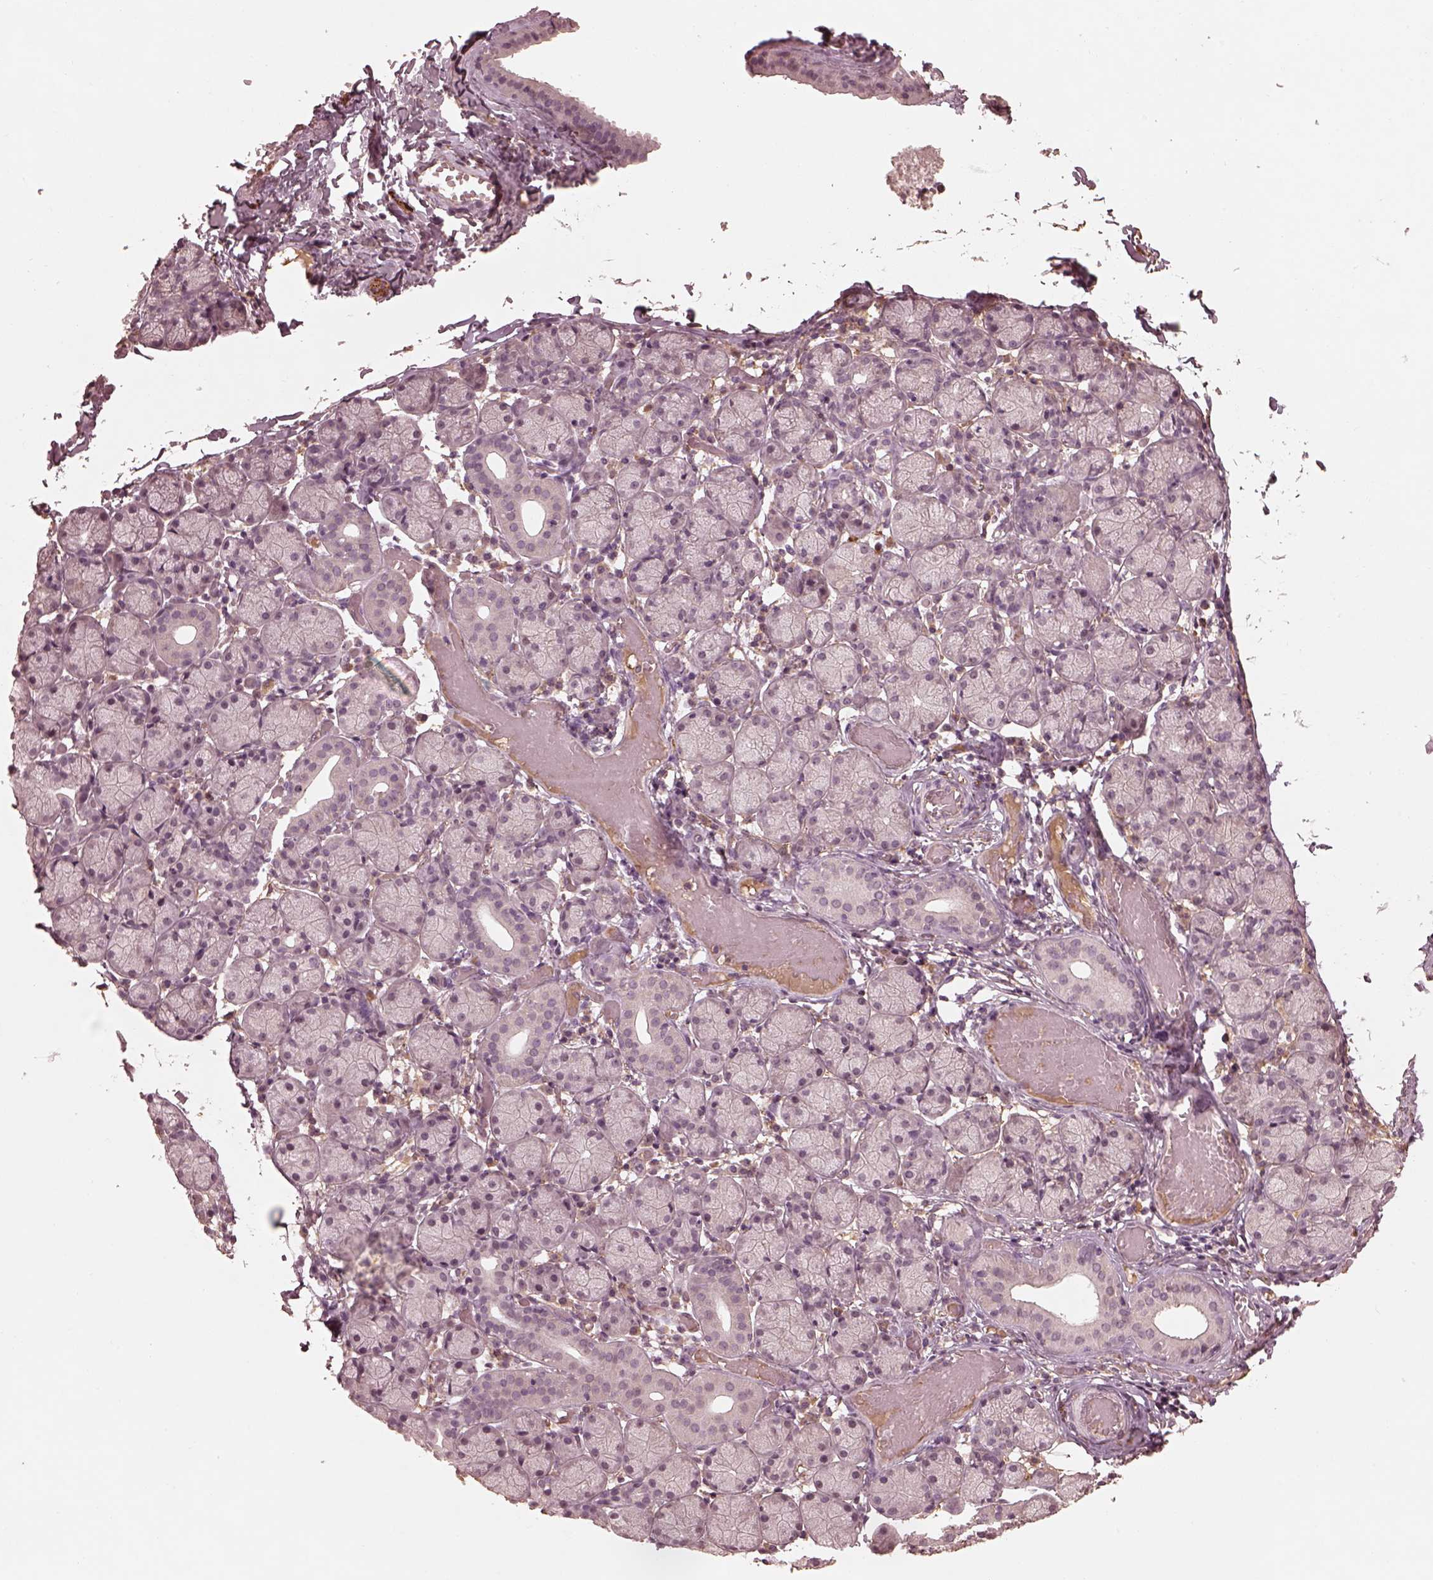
{"staining": {"intensity": "negative", "quantity": "none", "location": "none"}, "tissue": "salivary gland", "cell_type": "Glandular cells", "image_type": "normal", "snomed": [{"axis": "morphology", "description": "Normal tissue, NOS"}, {"axis": "topography", "description": "Salivary gland"}], "caption": "The image shows no staining of glandular cells in benign salivary gland. (Stains: DAB (3,3'-diaminobenzidine) IHC with hematoxylin counter stain, Microscopy: brightfield microscopy at high magnification).", "gene": "CALR3", "patient": {"sex": "female", "age": 24}}